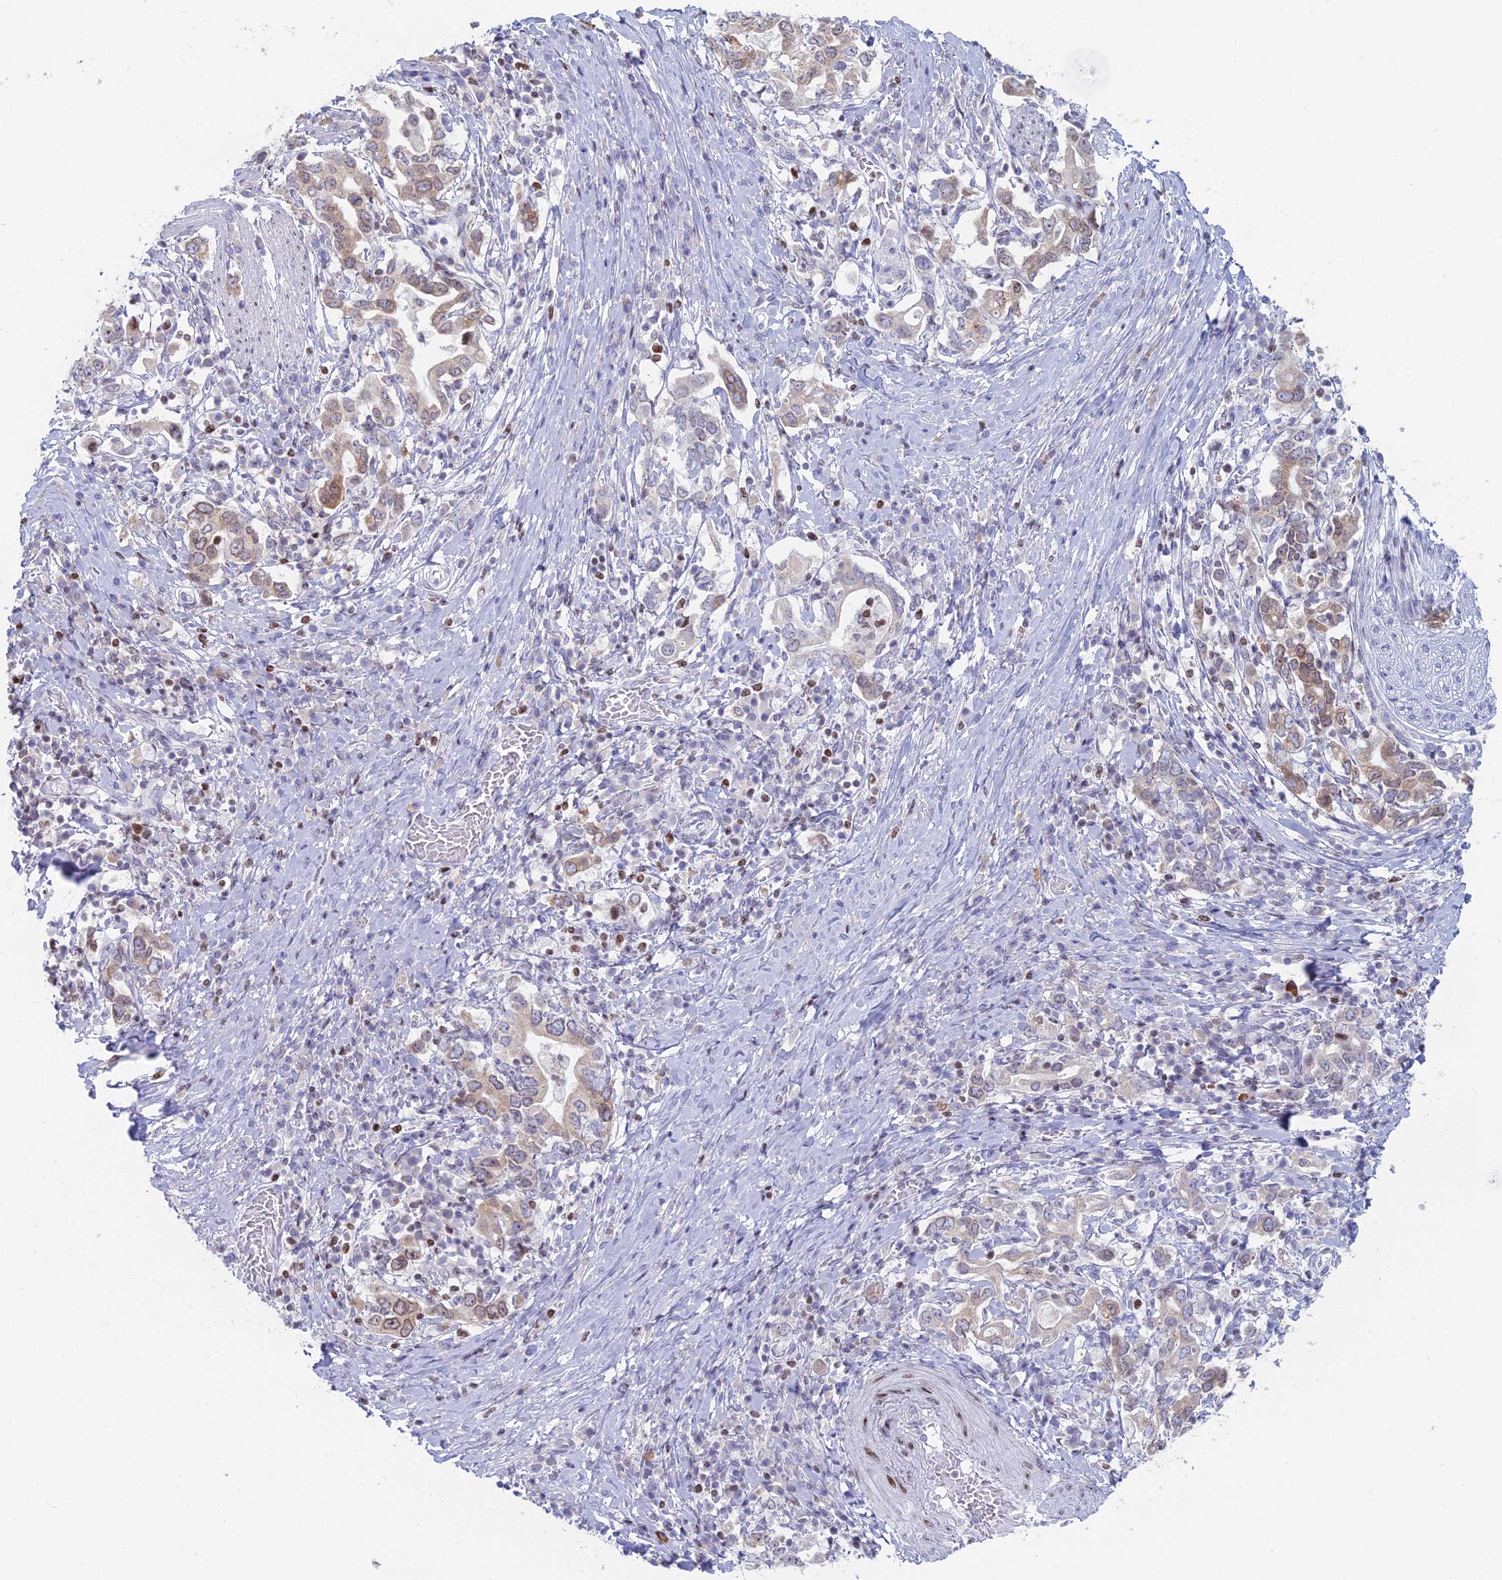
{"staining": {"intensity": "weak", "quantity": ">75%", "location": "cytoplasmic/membranous,nuclear"}, "tissue": "stomach cancer", "cell_type": "Tumor cells", "image_type": "cancer", "snomed": [{"axis": "morphology", "description": "Adenocarcinoma, NOS"}, {"axis": "topography", "description": "Stomach, upper"}, {"axis": "topography", "description": "Stomach"}], "caption": "Immunohistochemical staining of stomach cancer (adenocarcinoma) displays low levels of weak cytoplasmic/membranous and nuclear protein expression in about >75% of tumor cells. (brown staining indicates protein expression, while blue staining denotes nuclei).", "gene": "CERS6", "patient": {"sex": "male", "age": 62}}